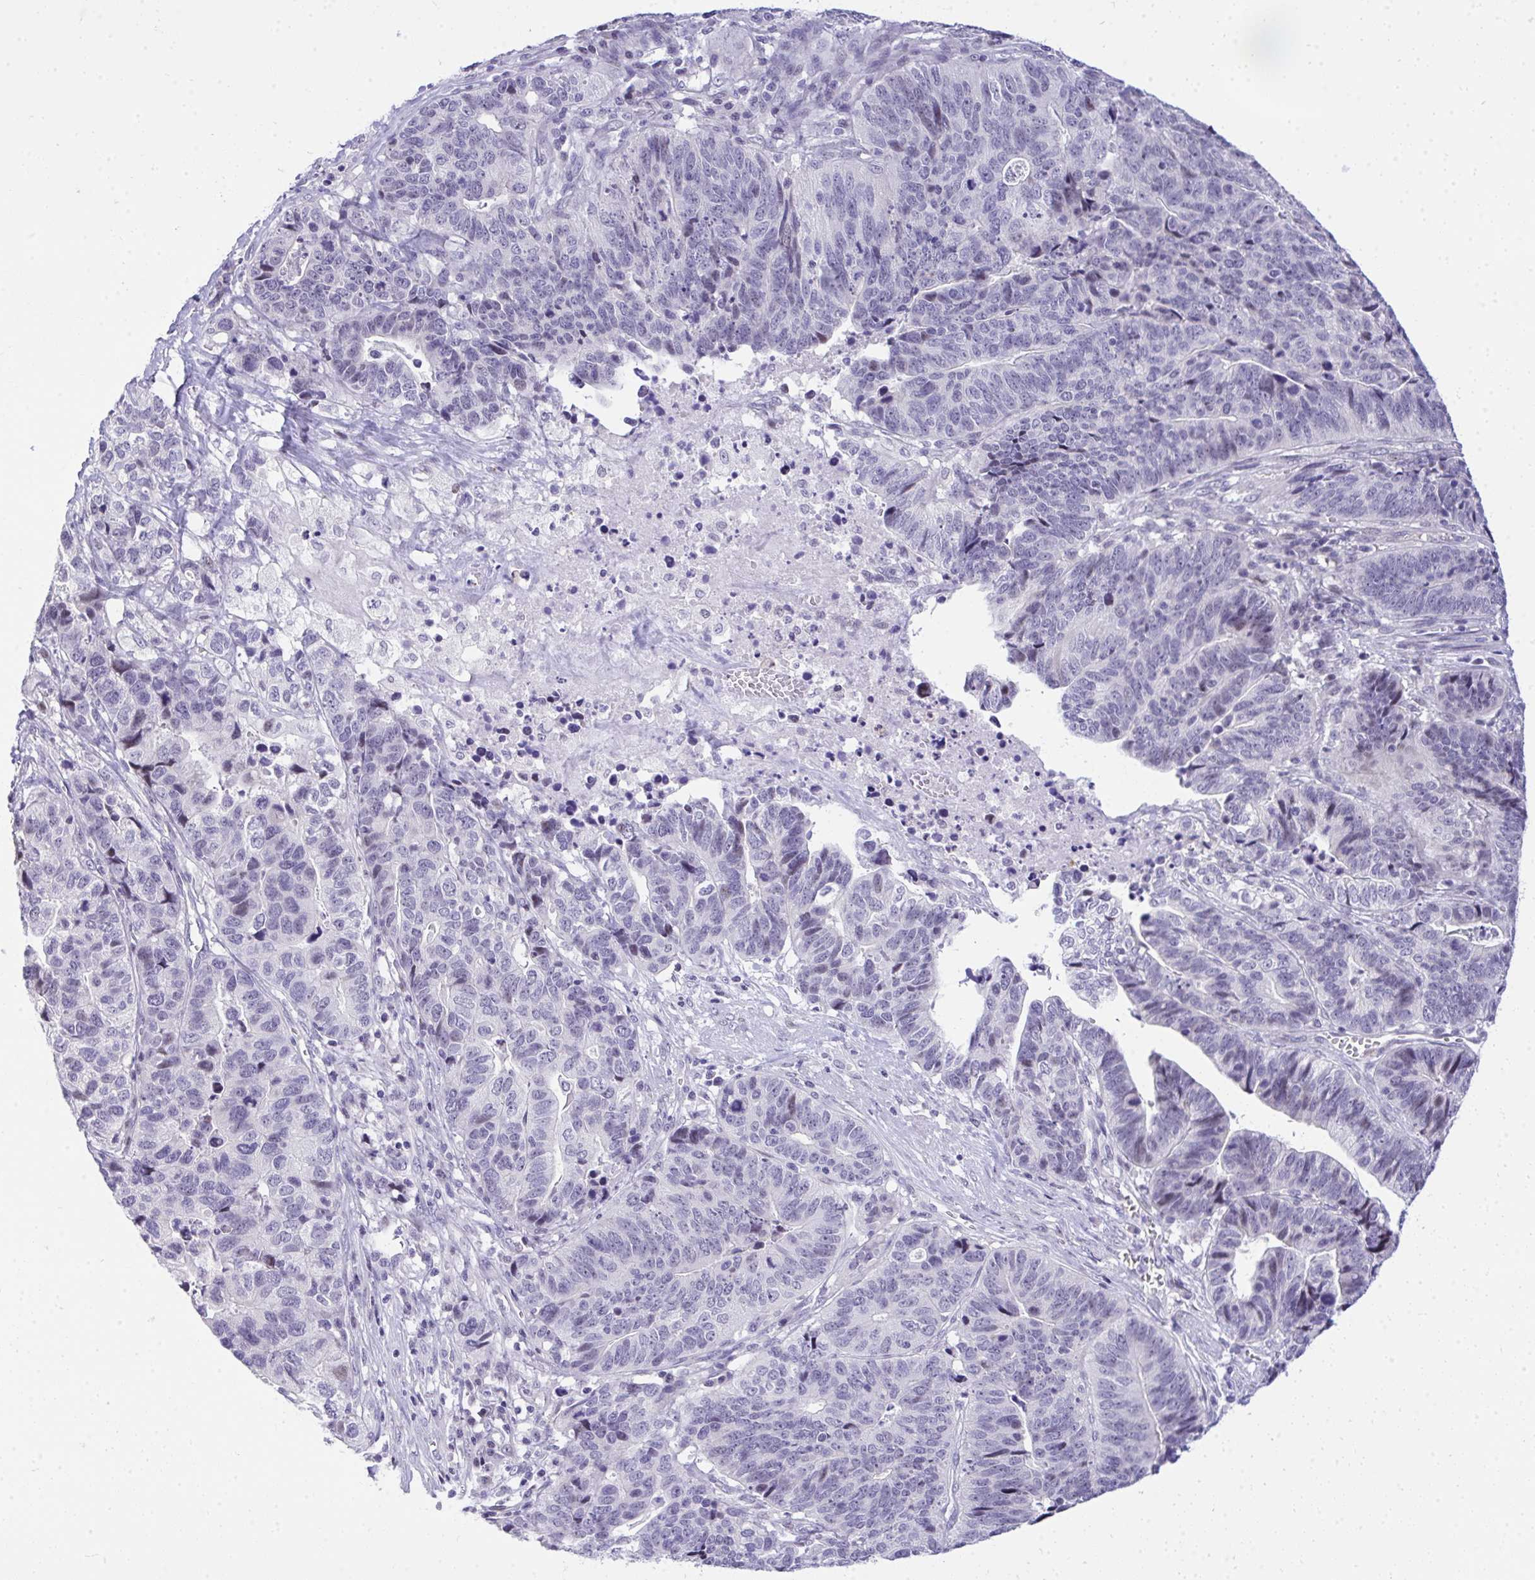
{"staining": {"intensity": "negative", "quantity": "none", "location": "none"}, "tissue": "stomach cancer", "cell_type": "Tumor cells", "image_type": "cancer", "snomed": [{"axis": "morphology", "description": "Adenocarcinoma, NOS"}, {"axis": "topography", "description": "Stomach, upper"}], "caption": "Micrograph shows no significant protein expression in tumor cells of adenocarcinoma (stomach).", "gene": "EID3", "patient": {"sex": "female", "age": 67}}